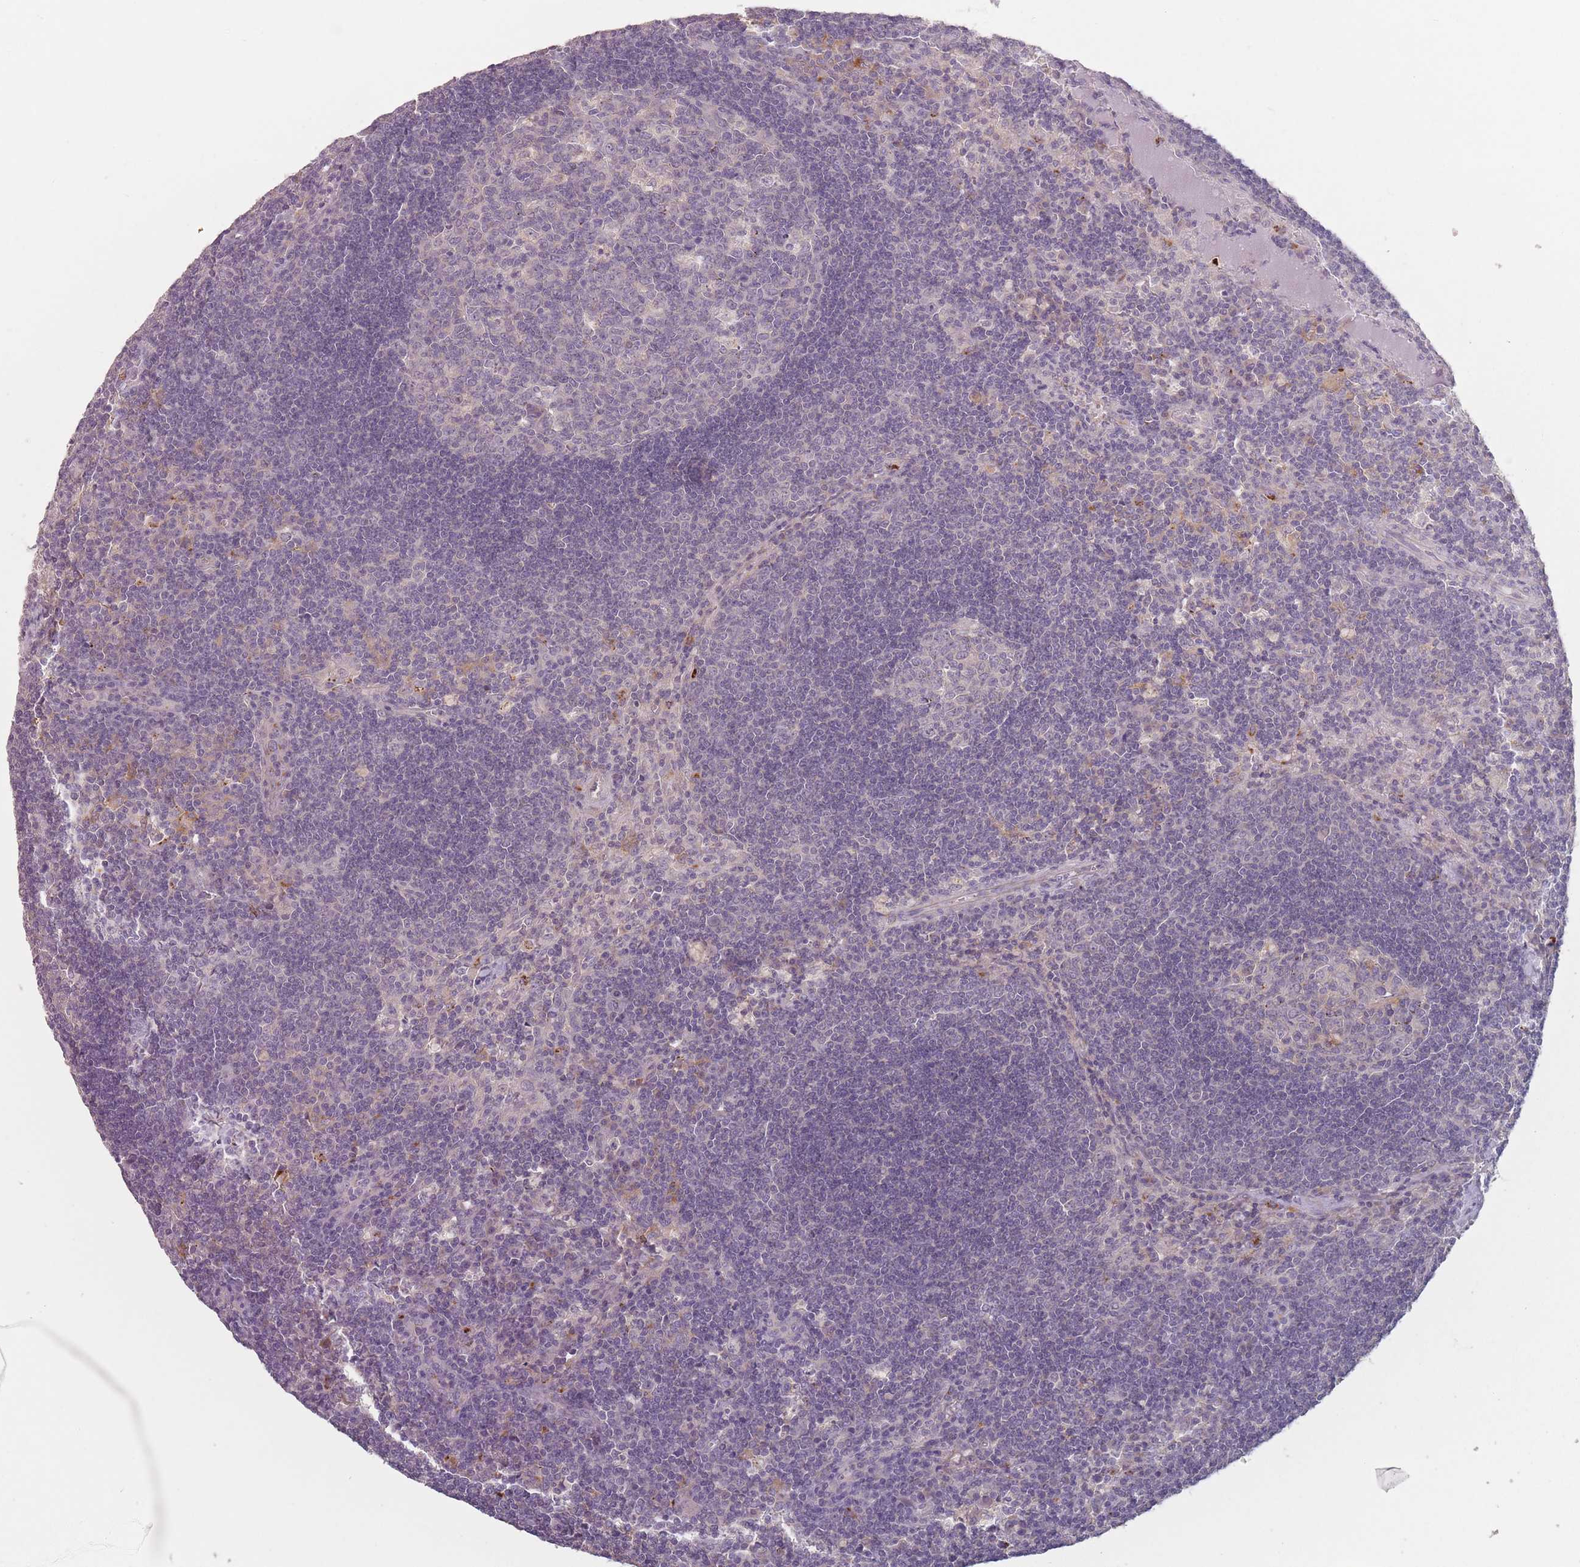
{"staining": {"intensity": "negative", "quantity": "none", "location": "none"}, "tissue": "lymph node", "cell_type": "Germinal center cells", "image_type": "normal", "snomed": [{"axis": "morphology", "description": "Normal tissue, NOS"}, {"axis": "topography", "description": "Lymph node"}], "caption": "Immunohistochemistry of benign lymph node exhibits no expression in germinal center cells.", "gene": "AKAIN1", "patient": {"sex": "male", "age": 58}}